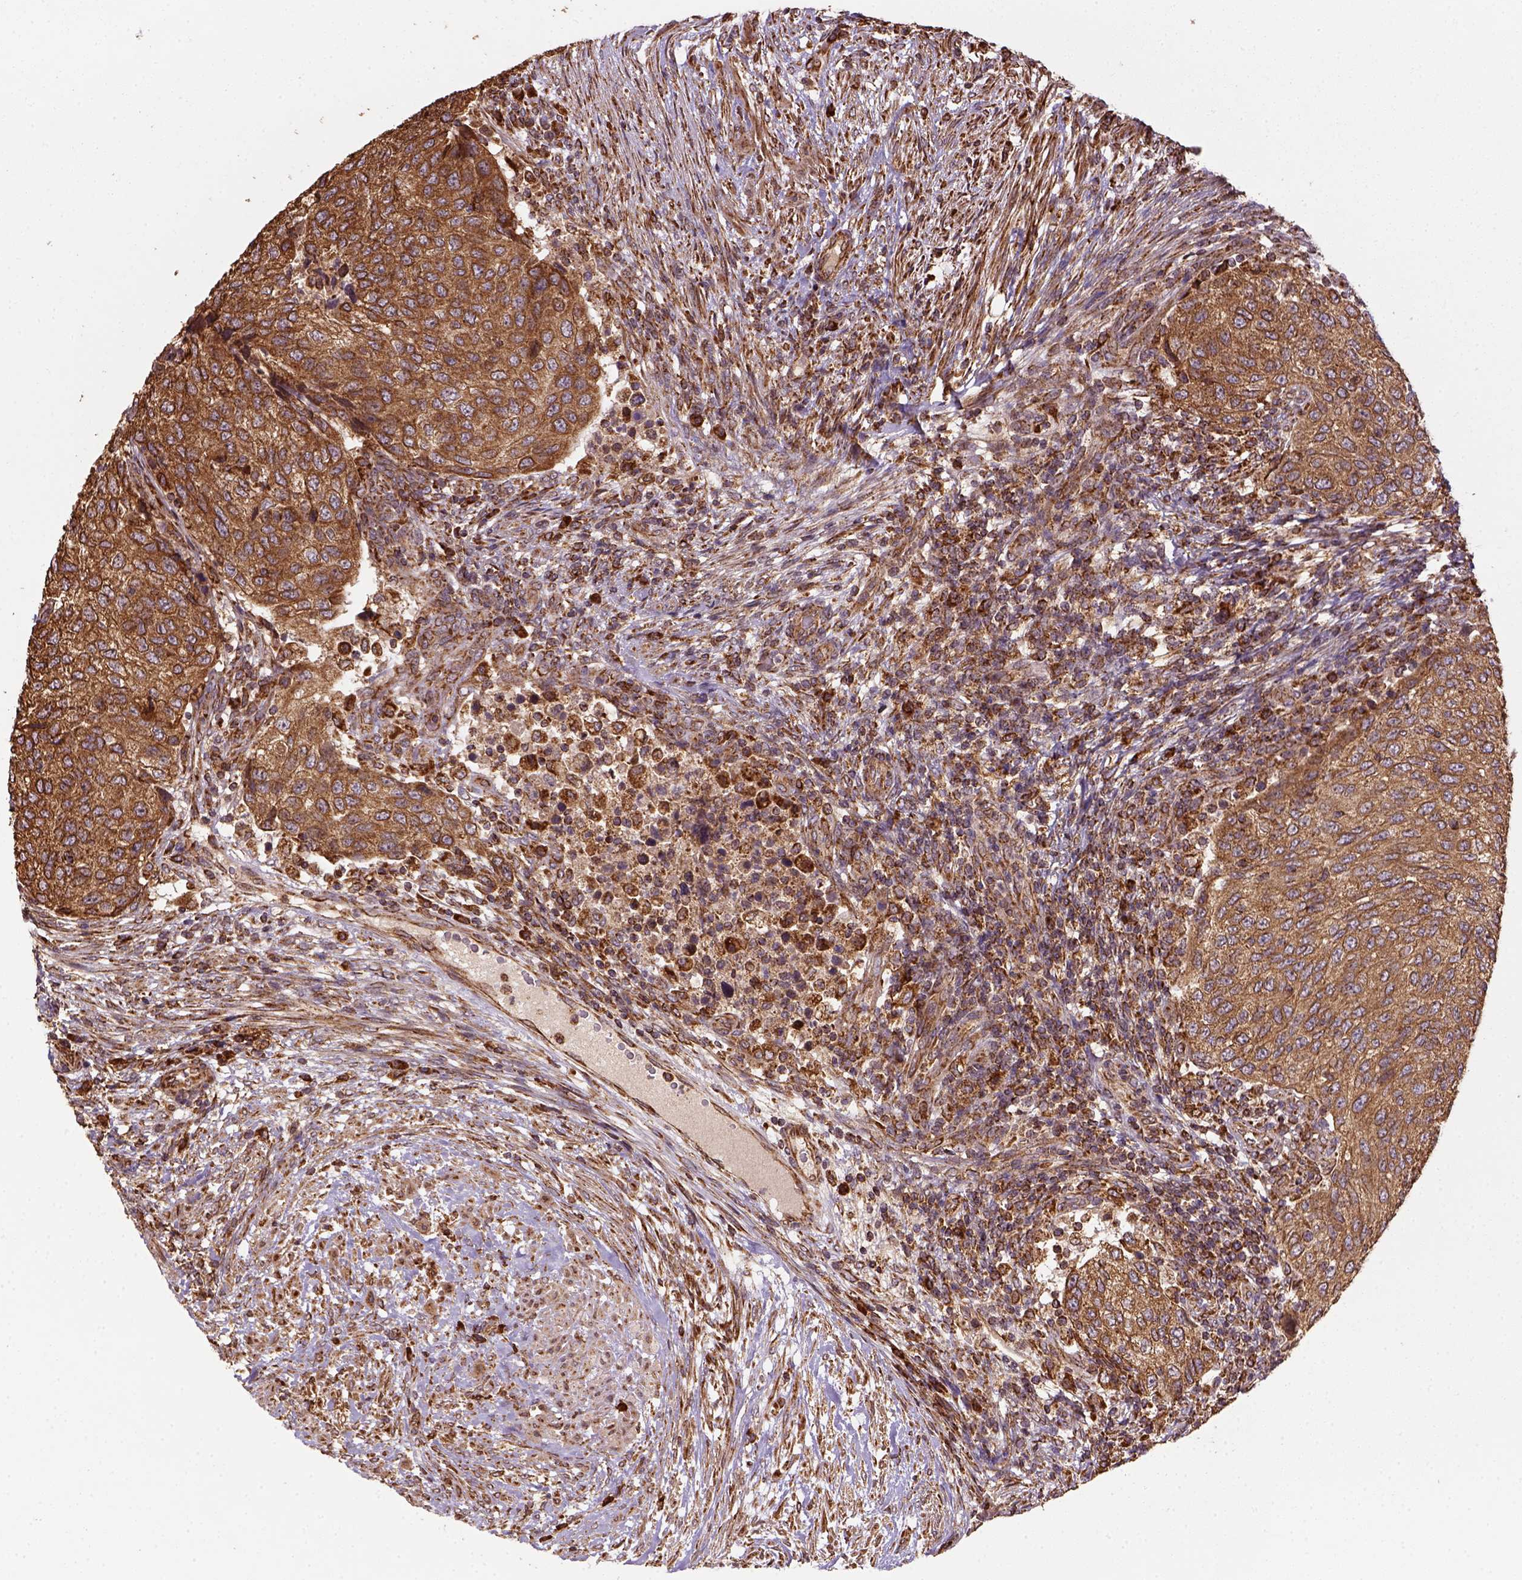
{"staining": {"intensity": "strong", "quantity": ">75%", "location": "cytoplasmic/membranous"}, "tissue": "urothelial cancer", "cell_type": "Tumor cells", "image_type": "cancer", "snomed": [{"axis": "morphology", "description": "Urothelial carcinoma, High grade"}, {"axis": "topography", "description": "Urinary bladder"}], "caption": "Tumor cells display high levels of strong cytoplasmic/membranous expression in about >75% of cells in human urothelial cancer.", "gene": "MAPK8IP3", "patient": {"sex": "female", "age": 78}}